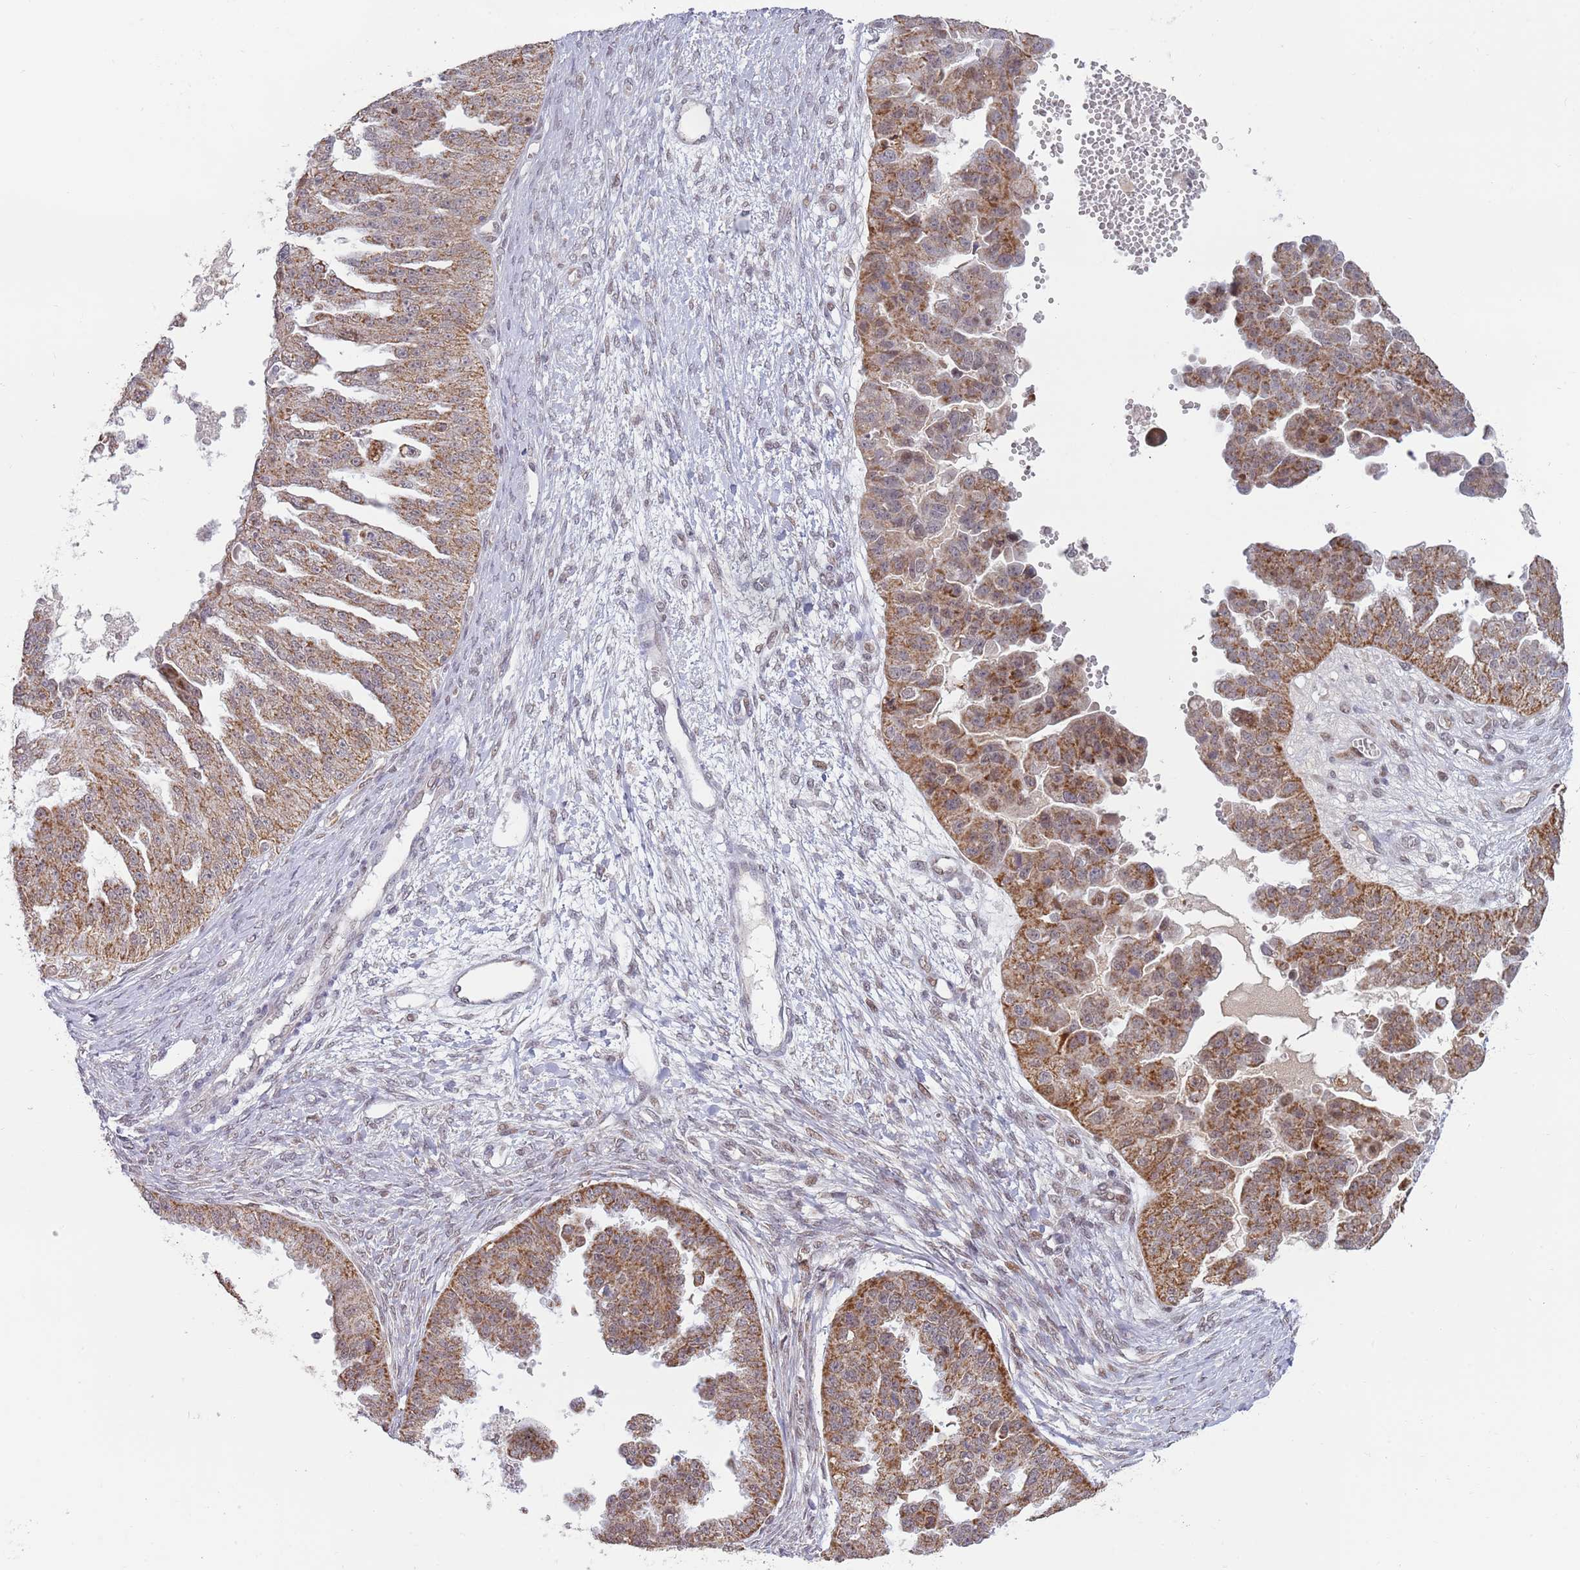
{"staining": {"intensity": "moderate", "quantity": ">75%", "location": "cytoplasmic/membranous"}, "tissue": "ovarian cancer", "cell_type": "Tumor cells", "image_type": "cancer", "snomed": [{"axis": "morphology", "description": "Cystadenocarcinoma, serous, NOS"}, {"axis": "topography", "description": "Ovary"}], "caption": "A medium amount of moderate cytoplasmic/membranous staining is present in about >75% of tumor cells in ovarian serous cystadenocarcinoma tissue.", "gene": "TIMM13", "patient": {"sex": "female", "age": 58}}